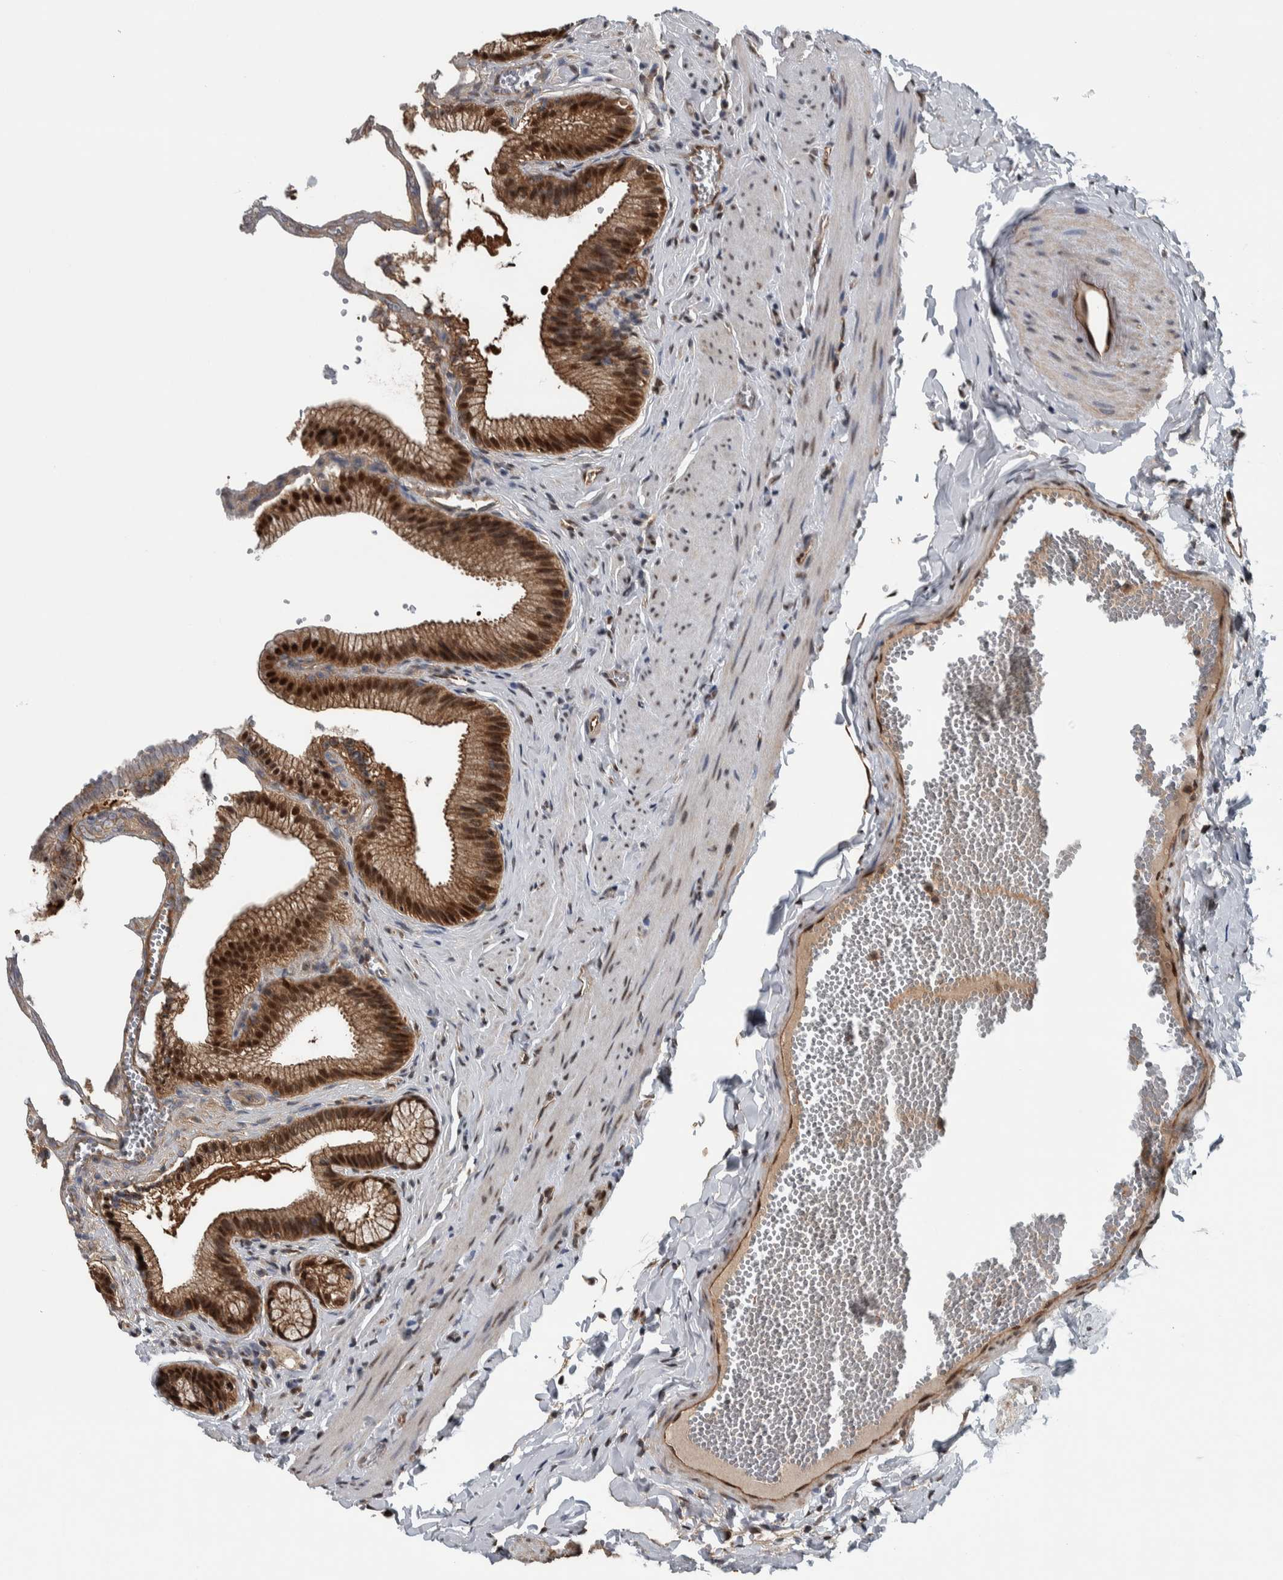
{"staining": {"intensity": "strong", "quantity": ">75%", "location": "cytoplasmic/membranous,nuclear"}, "tissue": "gallbladder", "cell_type": "Glandular cells", "image_type": "normal", "snomed": [{"axis": "morphology", "description": "Normal tissue, NOS"}, {"axis": "topography", "description": "Gallbladder"}], "caption": "Gallbladder stained for a protein (brown) displays strong cytoplasmic/membranous,nuclear positive staining in about >75% of glandular cells.", "gene": "FAM135B", "patient": {"sex": "male", "age": 38}}